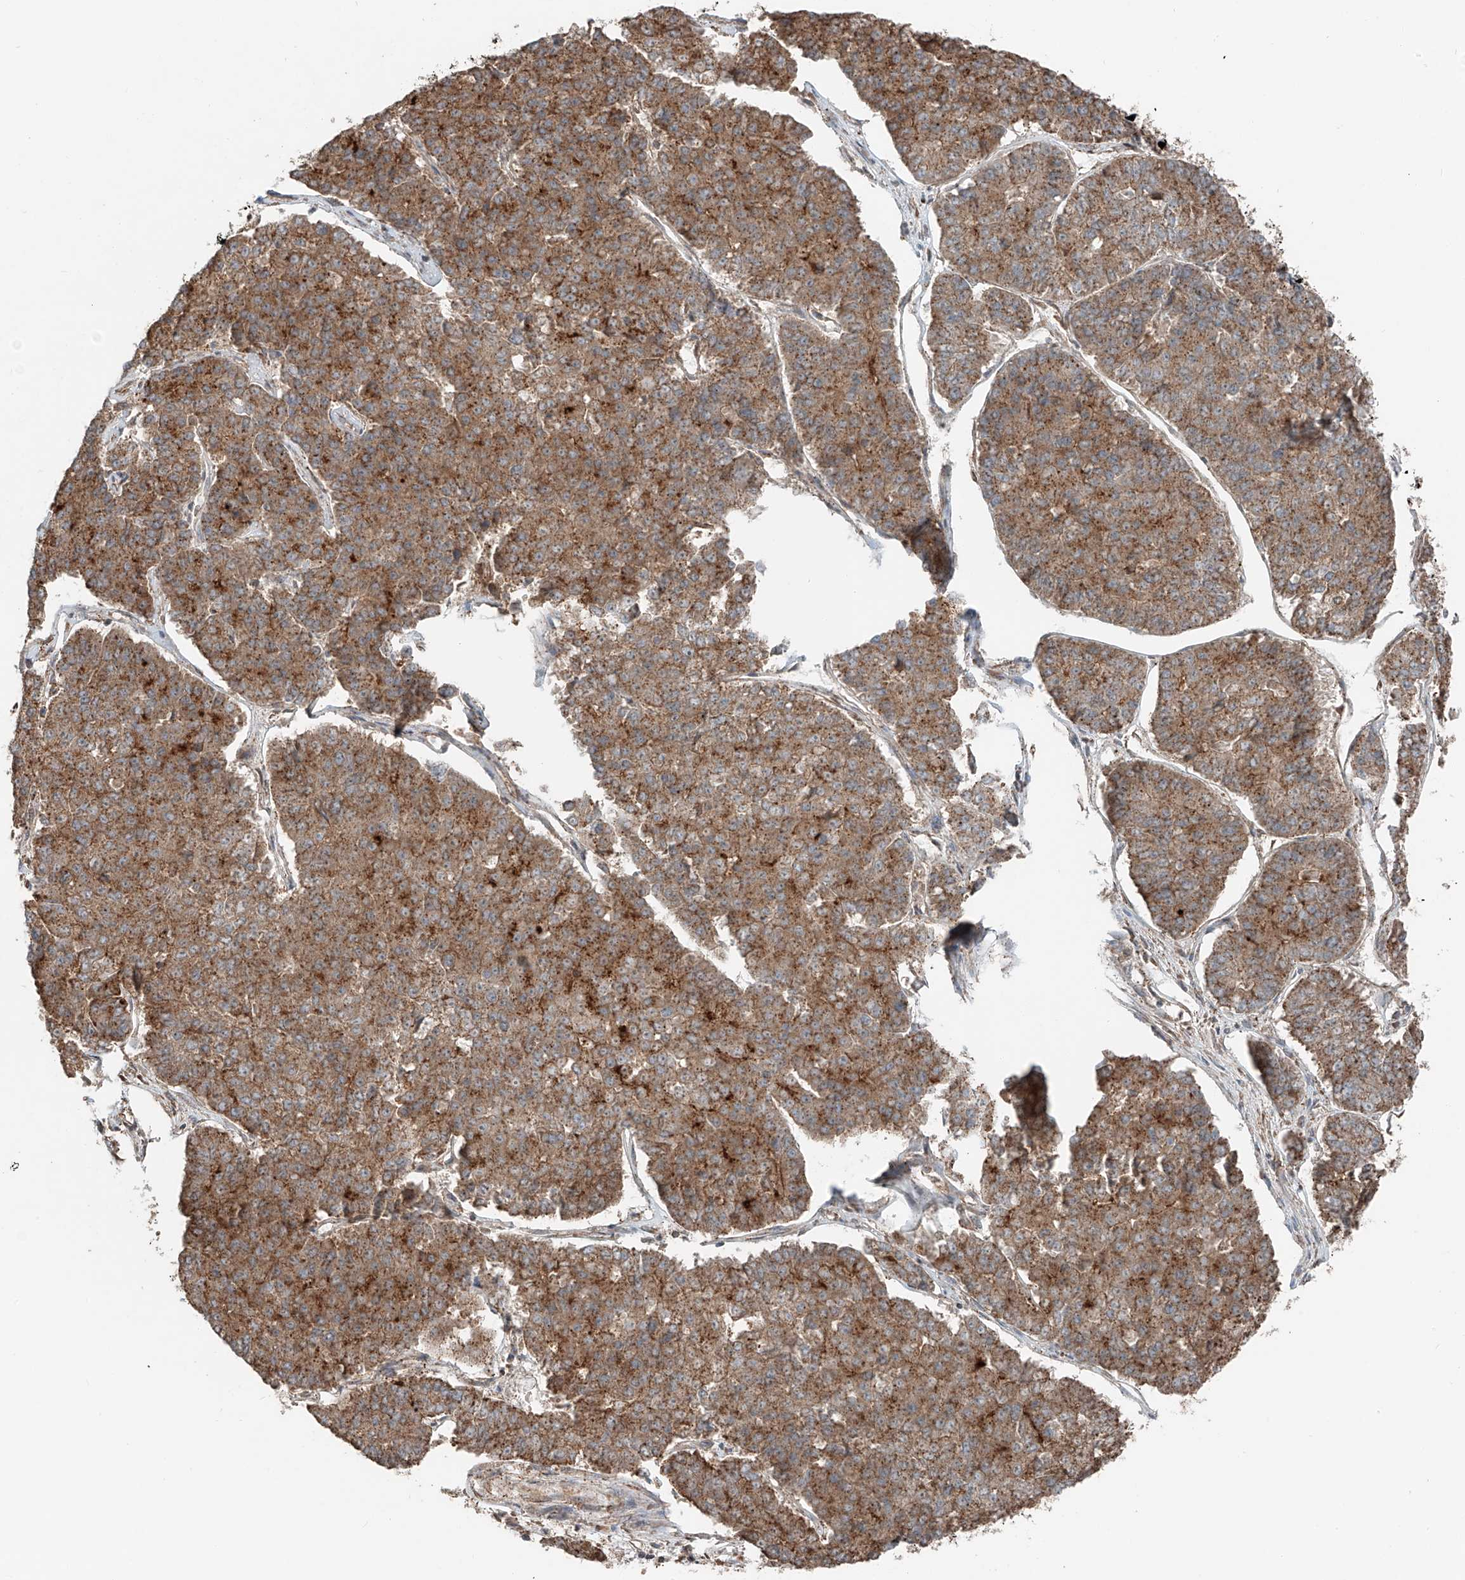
{"staining": {"intensity": "moderate", "quantity": ">75%", "location": "cytoplasmic/membranous"}, "tissue": "pancreatic cancer", "cell_type": "Tumor cells", "image_type": "cancer", "snomed": [{"axis": "morphology", "description": "Adenocarcinoma, NOS"}, {"axis": "topography", "description": "Pancreas"}], "caption": "Brown immunohistochemical staining in human pancreatic adenocarcinoma displays moderate cytoplasmic/membranous positivity in about >75% of tumor cells.", "gene": "CEP162", "patient": {"sex": "male", "age": 50}}